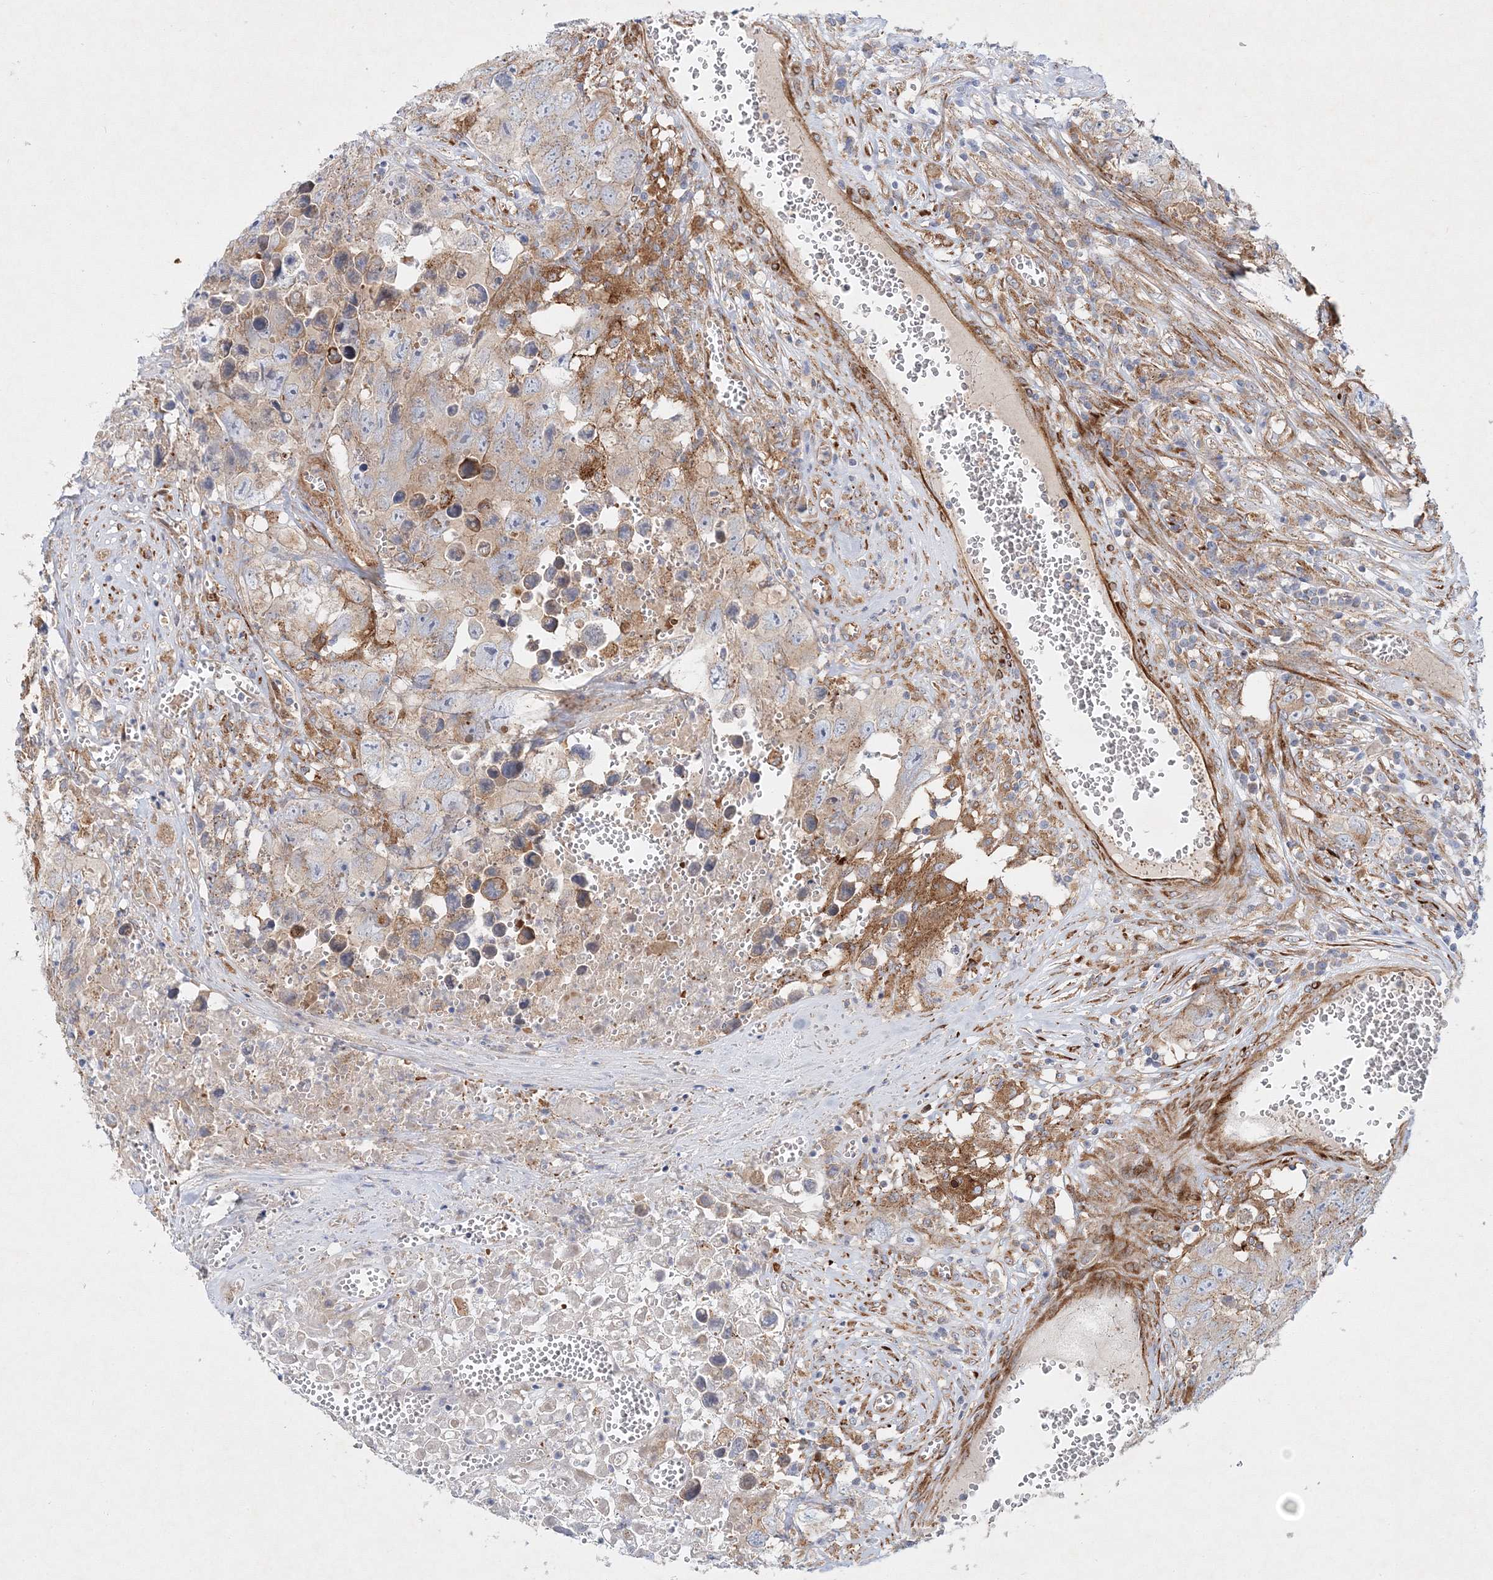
{"staining": {"intensity": "moderate", "quantity": "<25%", "location": "cytoplasmic/membranous"}, "tissue": "testis cancer", "cell_type": "Tumor cells", "image_type": "cancer", "snomed": [{"axis": "morphology", "description": "Seminoma, NOS"}, {"axis": "morphology", "description": "Carcinoma, Embryonal, NOS"}, {"axis": "topography", "description": "Testis"}], "caption": "A brown stain shows moderate cytoplasmic/membranous staining of a protein in seminoma (testis) tumor cells.", "gene": "ZFYVE16", "patient": {"sex": "male", "age": 43}}